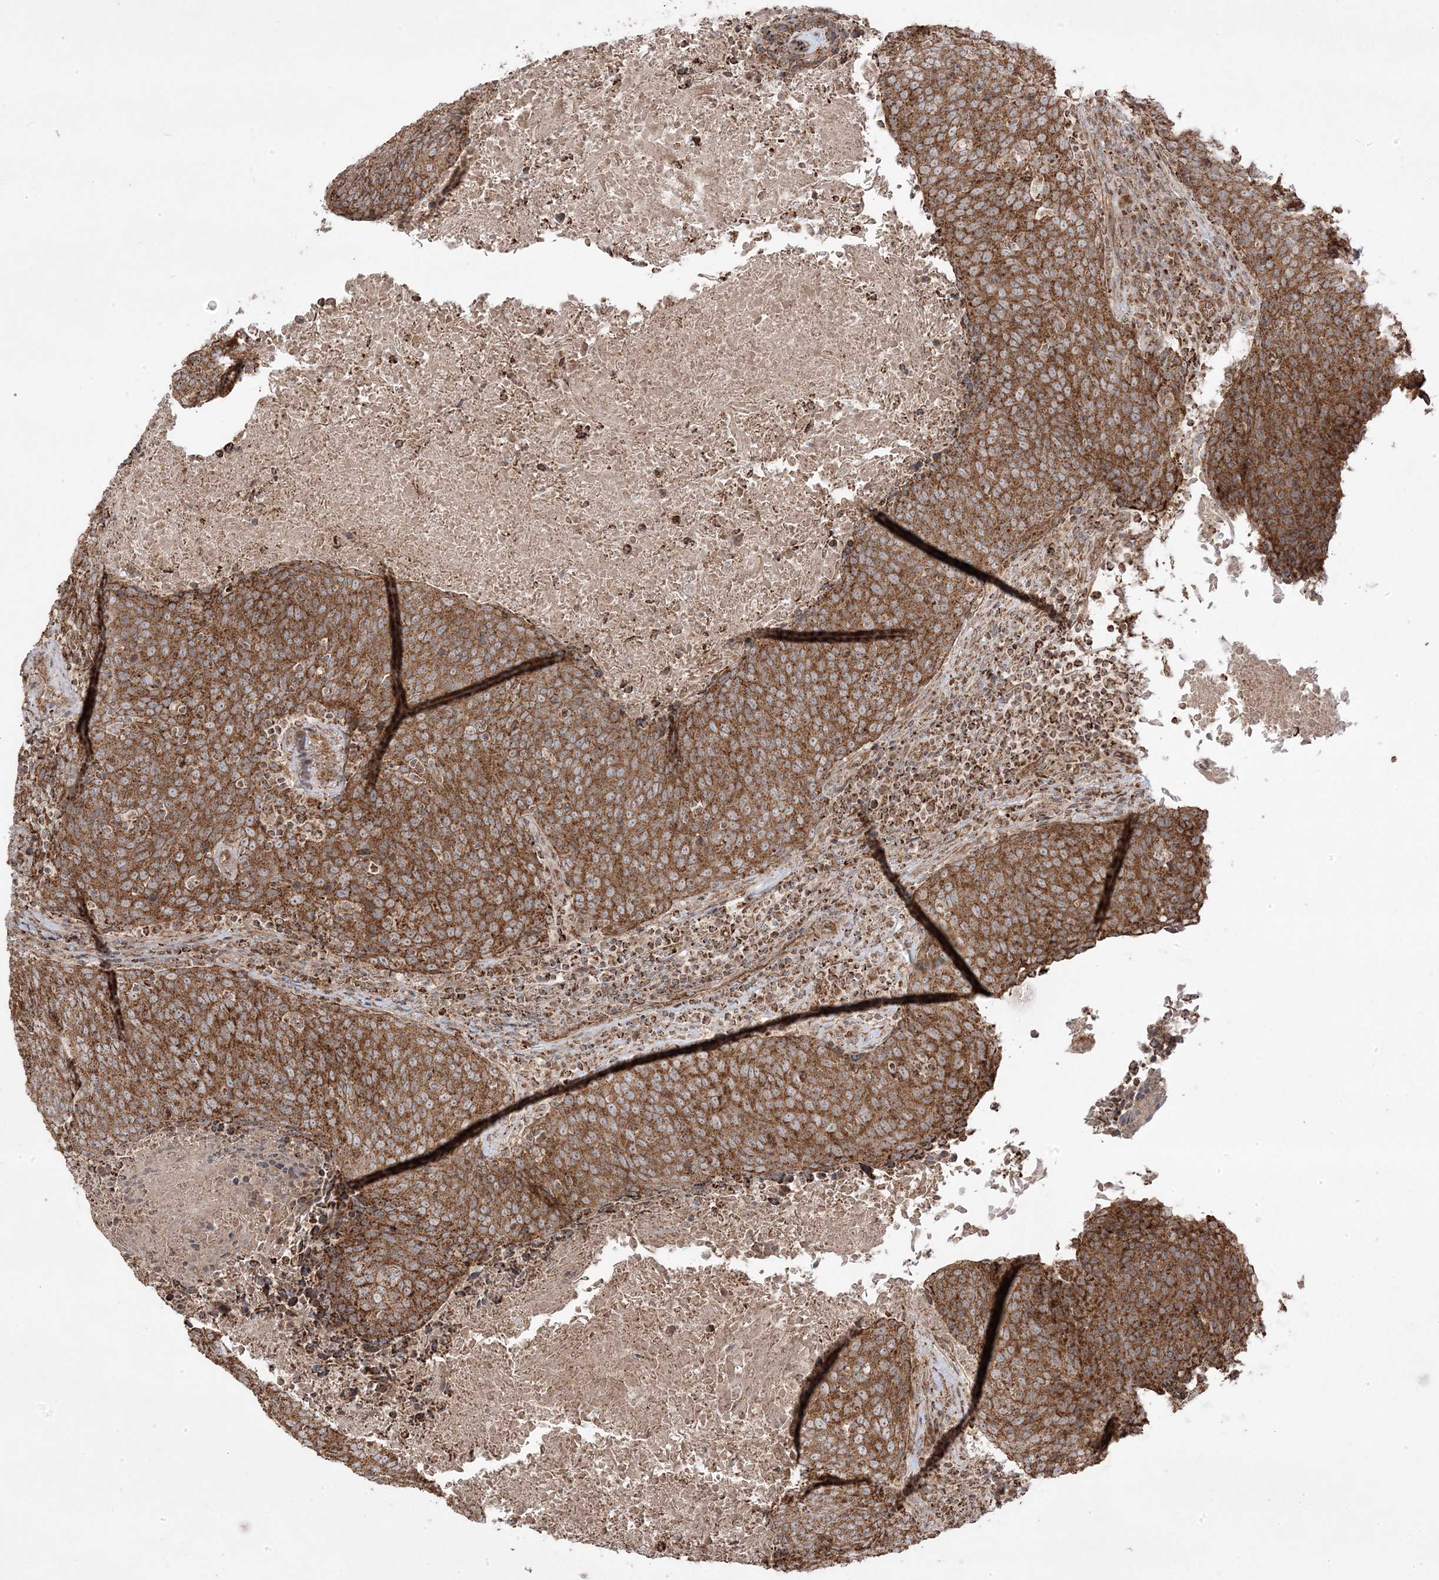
{"staining": {"intensity": "strong", "quantity": ">75%", "location": "cytoplasmic/membranous"}, "tissue": "head and neck cancer", "cell_type": "Tumor cells", "image_type": "cancer", "snomed": [{"axis": "morphology", "description": "Squamous cell carcinoma, NOS"}, {"axis": "morphology", "description": "Squamous cell carcinoma, metastatic, NOS"}, {"axis": "topography", "description": "Lymph node"}, {"axis": "topography", "description": "Head-Neck"}], "caption": "Head and neck cancer stained with DAB (3,3'-diaminobenzidine) immunohistochemistry (IHC) exhibits high levels of strong cytoplasmic/membranous staining in about >75% of tumor cells.", "gene": "CLUAP1", "patient": {"sex": "male", "age": 62}}